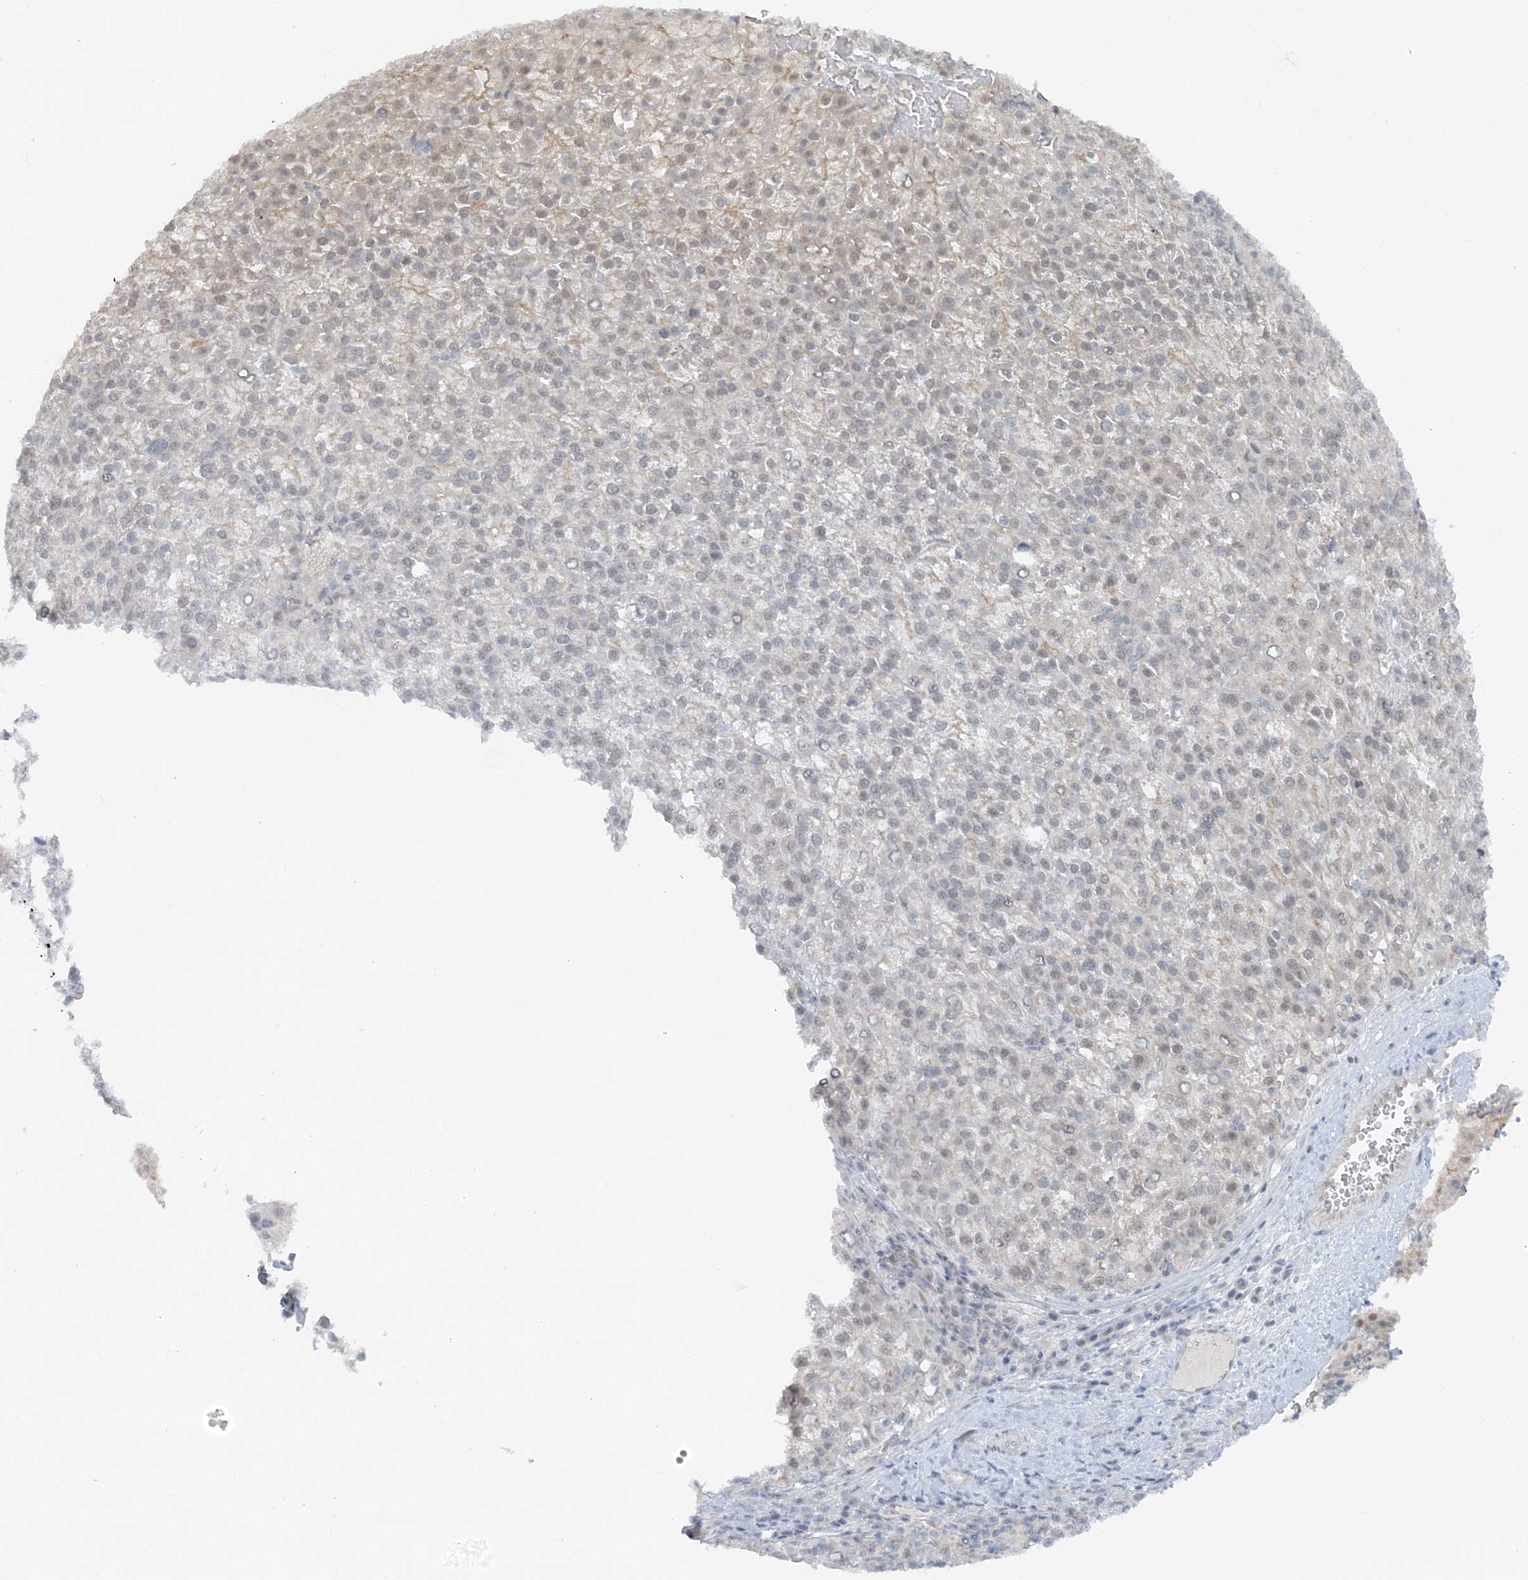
{"staining": {"intensity": "negative", "quantity": "none", "location": "none"}, "tissue": "liver cancer", "cell_type": "Tumor cells", "image_type": "cancer", "snomed": [{"axis": "morphology", "description": "Carcinoma, Hepatocellular, NOS"}, {"axis": "topography", "description": "Liver"}], "caption": "This is a photomicrograph of IHC staining of liver cancer, which shows no staining in tumor cells. (DAB (3,3'-diaminobenzidine) immunohistochemistry, high magnification).", "gene": "ATP11A", "patient": {"sex": "female", "age": 58}}